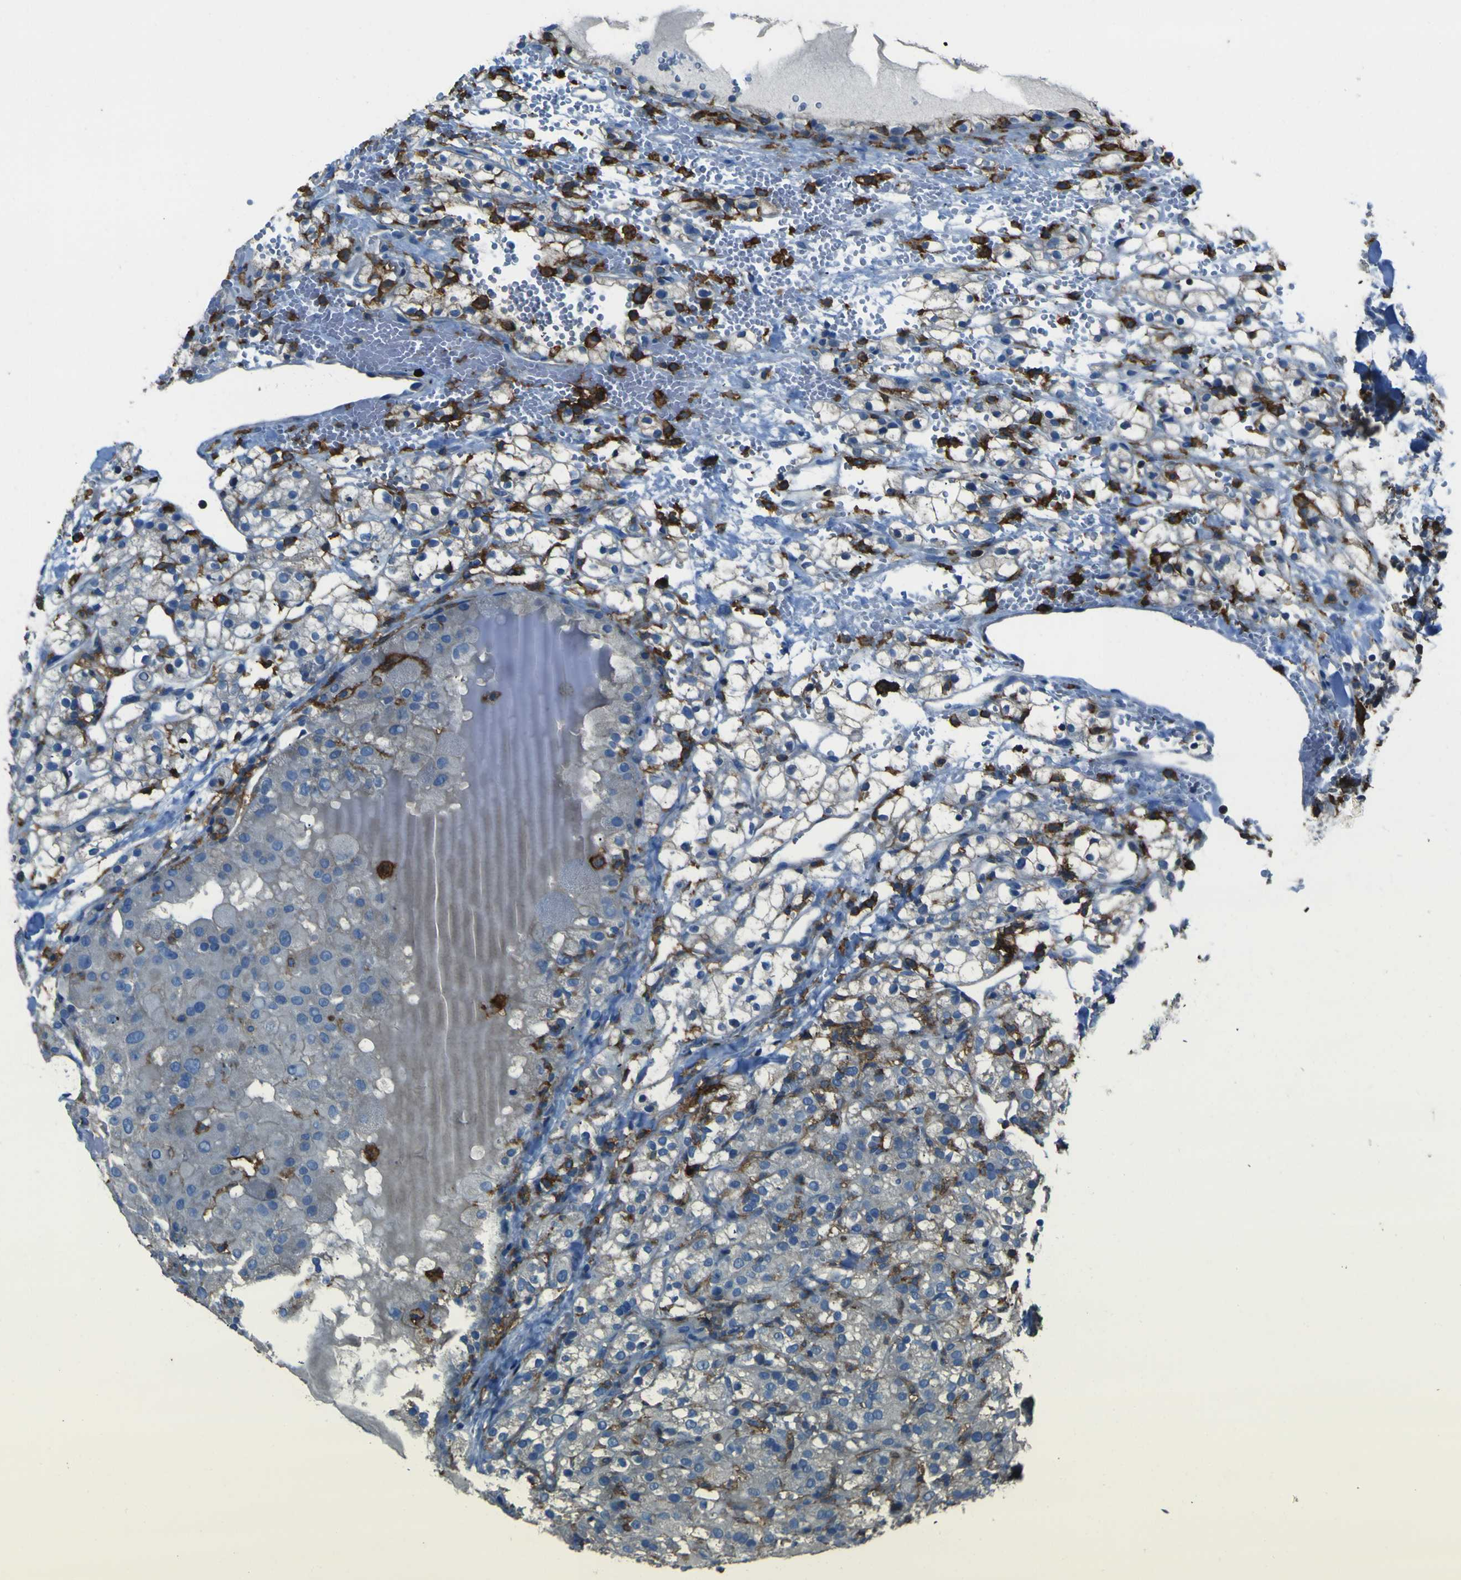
{"staining": {"intensity": "negative", "quantity": "none", "location": "none"}, "tissue": "renal cancer", "cell_type": "Tumor cells", "image_type": "cancer", "snomed": [{"axis": "morphology", "description": "Adenocarcinoma, NOS"}, {"axis": "topography", "description": "Kidney"}], "caption": "Renal cancer stained for a protein using immunohistochemistry (IHC) demonstrates no positivity tumor cells.", "gene": "LAIR1", "patient": {"sex": "male", "age": 61}}